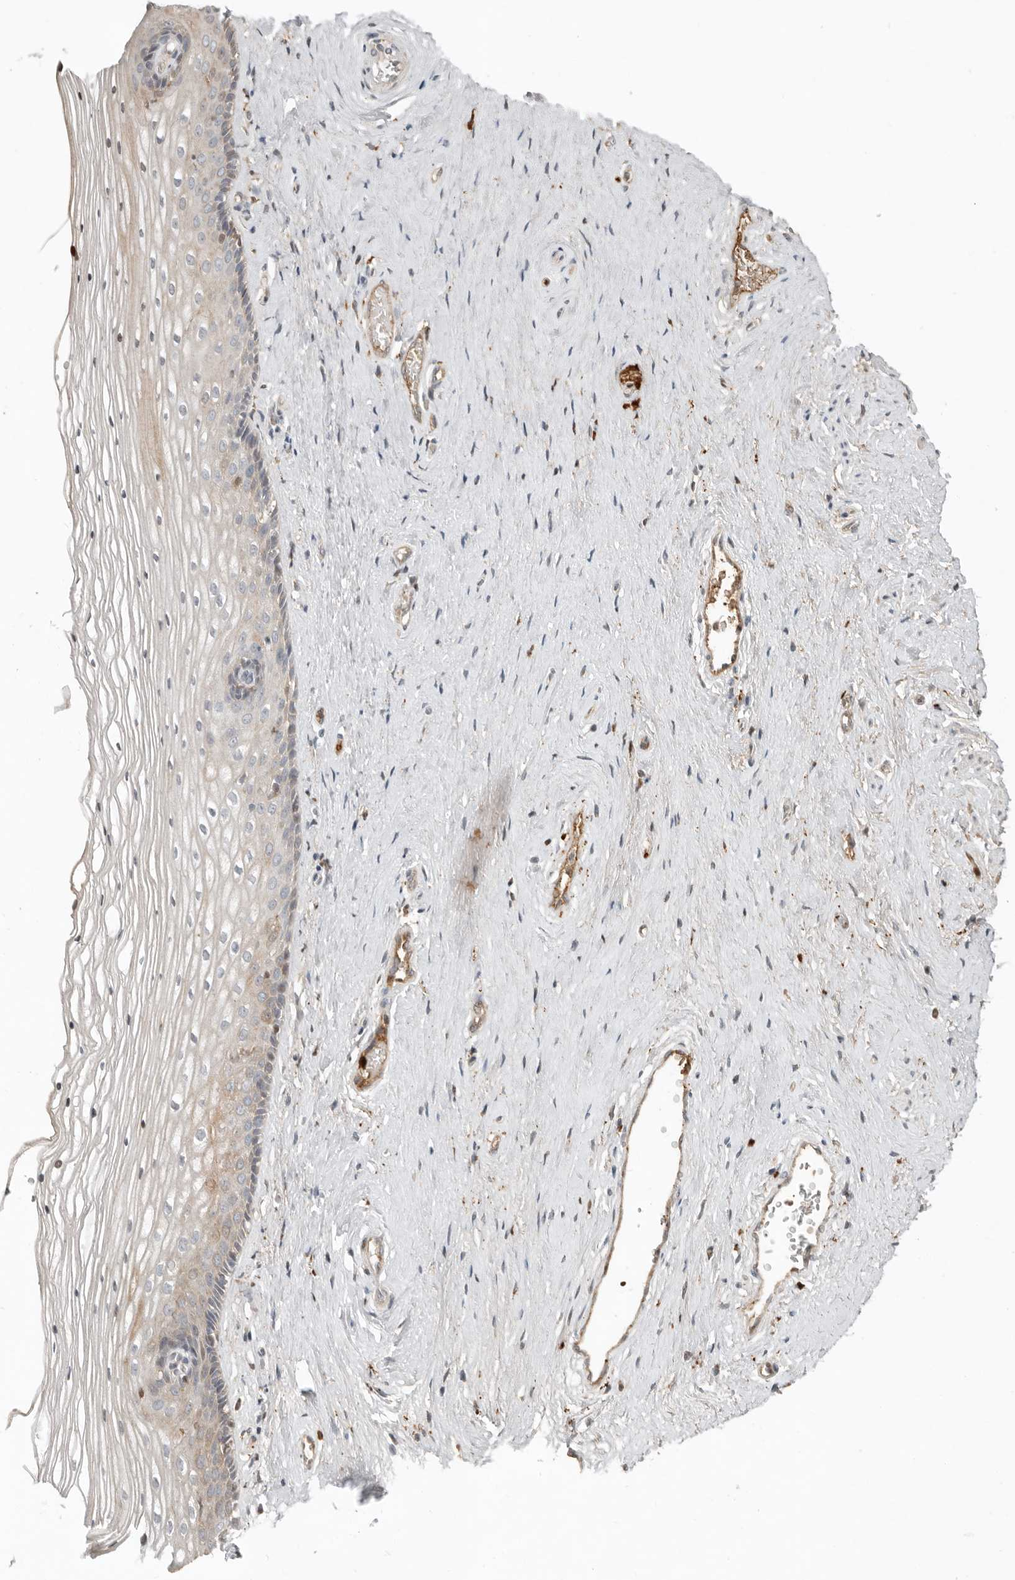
{"staining": {"intensity": "moderate", "quantity": "<25%", "location": "cytoplasmic/membranous"}, "tissue": "vagina", "cell_type": "Squamous epithelial cells", "image_type": "normal", "snomed": [{"axis": "morphology", "description": "Normal tissue, NOS"}, {"axis": "topography", "description": "Vagina"}], "caption": "Vagina stained with IHC reveals moderate cytoplasmic/membranous expression in about <25% of squamous epithelial cells.", "gene": "KLHL38", "patient": {"sex": "female", "age": 46}}